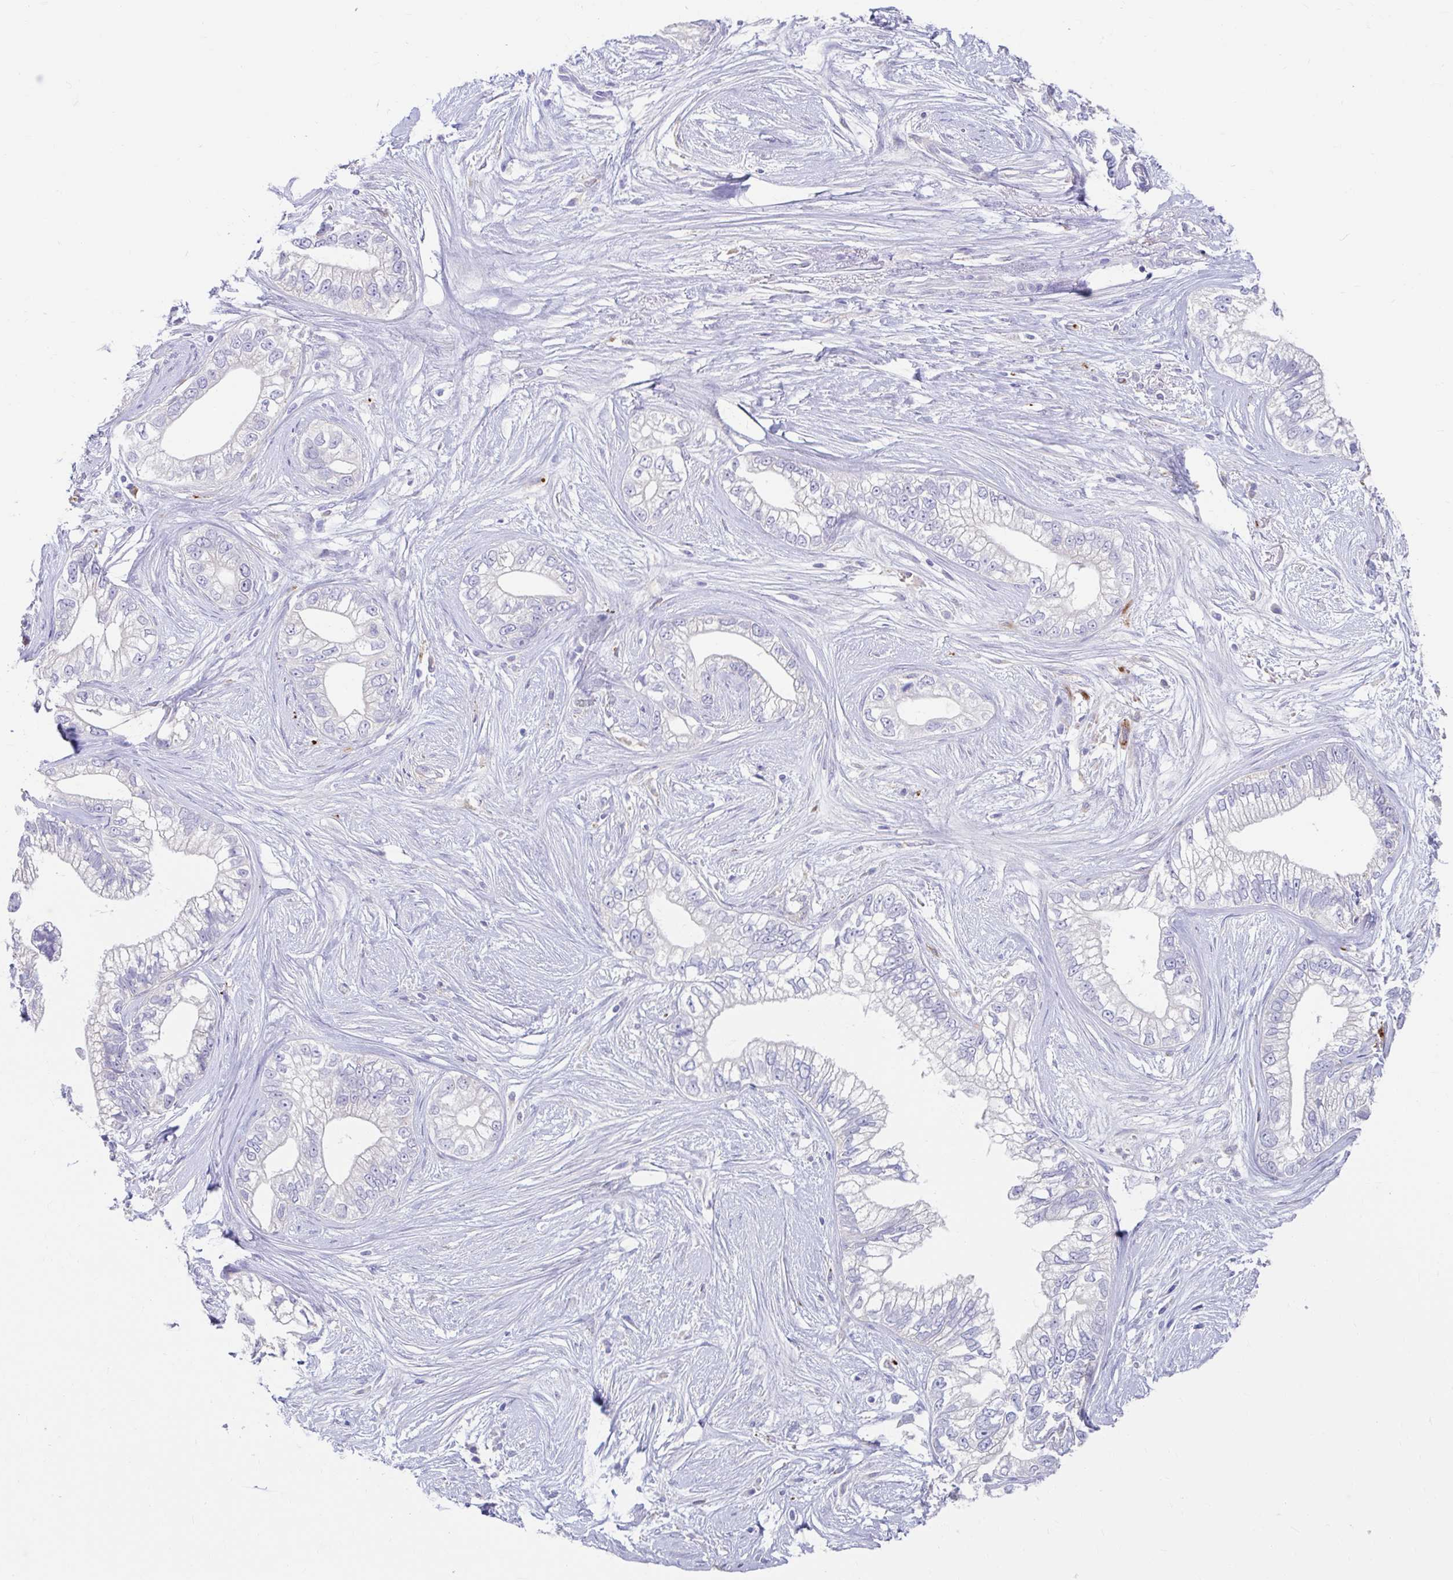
{"staining": {"intensity": "negative", "quantity": "none", "location": "none"}, "tissue": "pancreatic cancer", "cell_type": "Tumor cells", "image_type": "cancer", "snomed": [{"axis": "morphology", "description": "Adenocarcinoma, NOS"}, {"axis": "topography", "description": "Pancreas"}], "caption": "Histopathology image shows no significant protein expression in tumor cells of pancreatic cancer (adenocarcinoma).", "gene": "ZNF33A", "patient": {"sex": "male", "age": 70}}